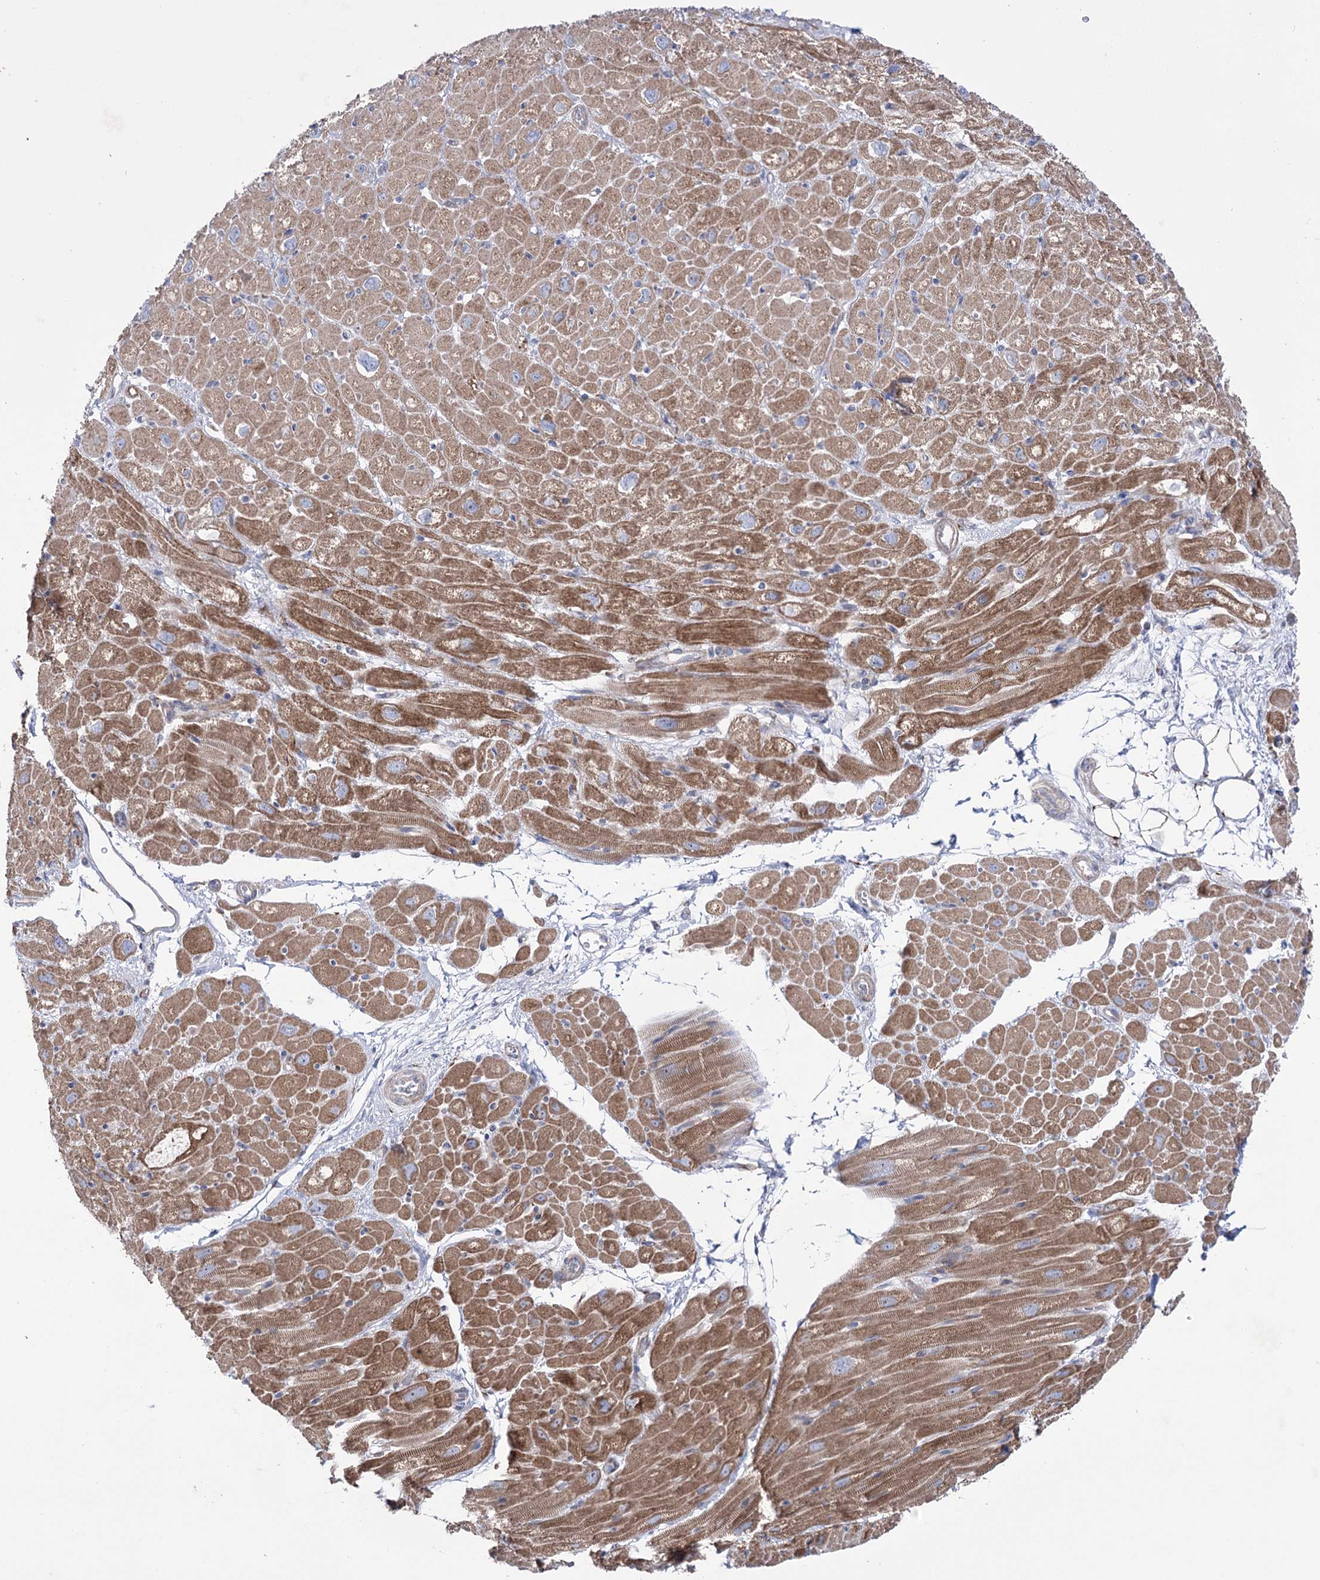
{"staining": {"intensity": "moderate", "quantity": ">75%", "location": "cytoplasmic/membranous"}, "tissue": "heart muscle", "cell_type": "Cardiomyocytes", "image_type": "normal", "snomed": [{"axis": "morphology", "description": "Normal tissue, NOS"}, {"axis": "topography", "description": "Heart"}], "caption": "The histopathology image reveals staining of unremarkable heart muscle, revealing moderate cytoplasmic/membranous protein positivity (brown color) within cardiomyocytes. (IHC, brightfield microscopy, high magnification).", "gene": "METTL5", "patient": {"sex": "male", "age": 50}}